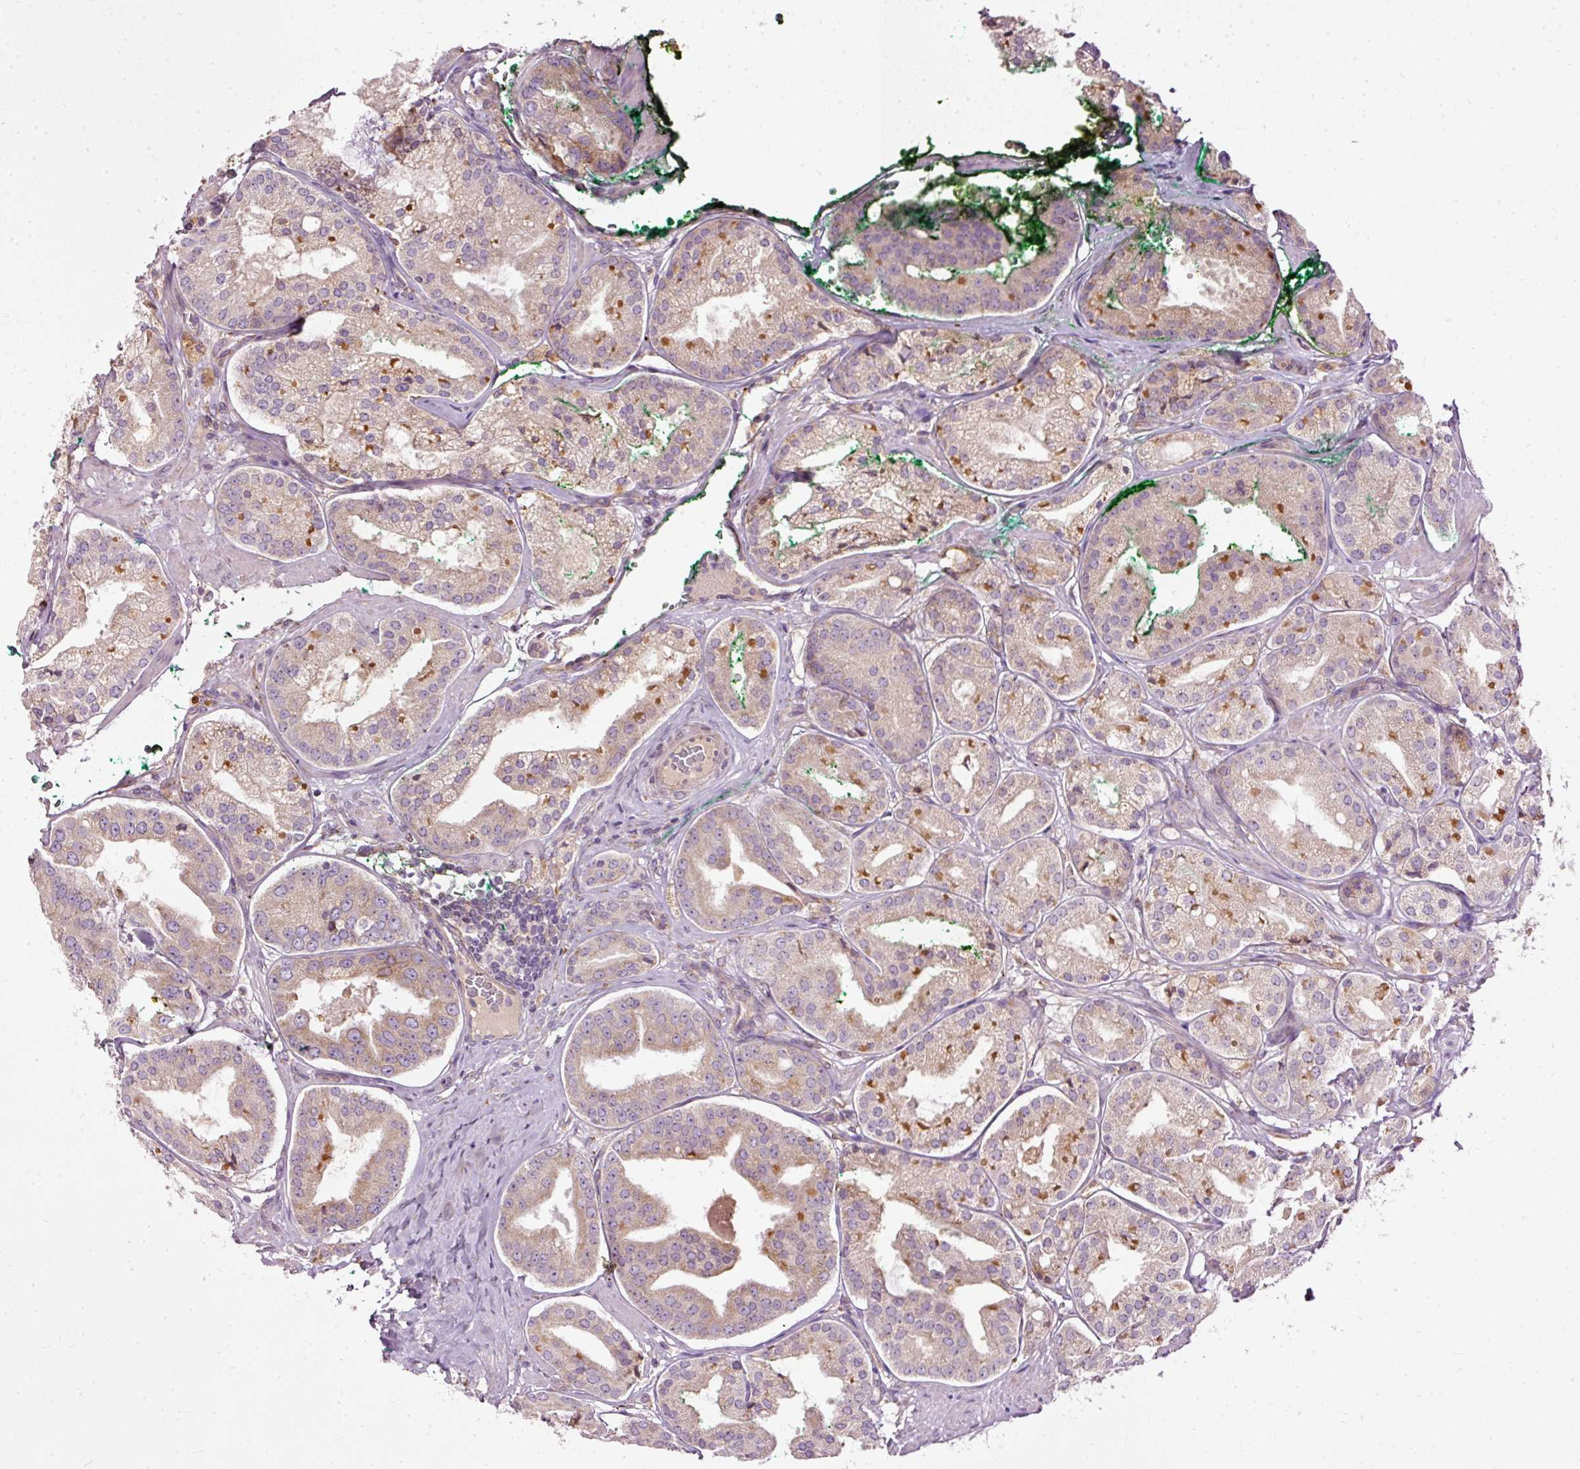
{"staining": {"intensity": "moderate", "quantity": "<25%", "location": "cytoplasmic/membranous"}, "tissue": "prostate cancer", "cell_type": "Tumor cells", "image_type": "cancer", "snomed": [{"axis": "morphology", "description": "Adenocarcinoma, High grade"}, {"axis": "topography", "description": "Prostate"}], "caption": "IHC photomicrograph of human high-grade adenocarcinoma (prostate) stained for a protein (brown), which demonstrates low levels of moderate cytoplasmic/membranous positivity in about <25% of tumor cells.", "gene": "PAQR9", "patient": {"sex": "male", "age": 63}}